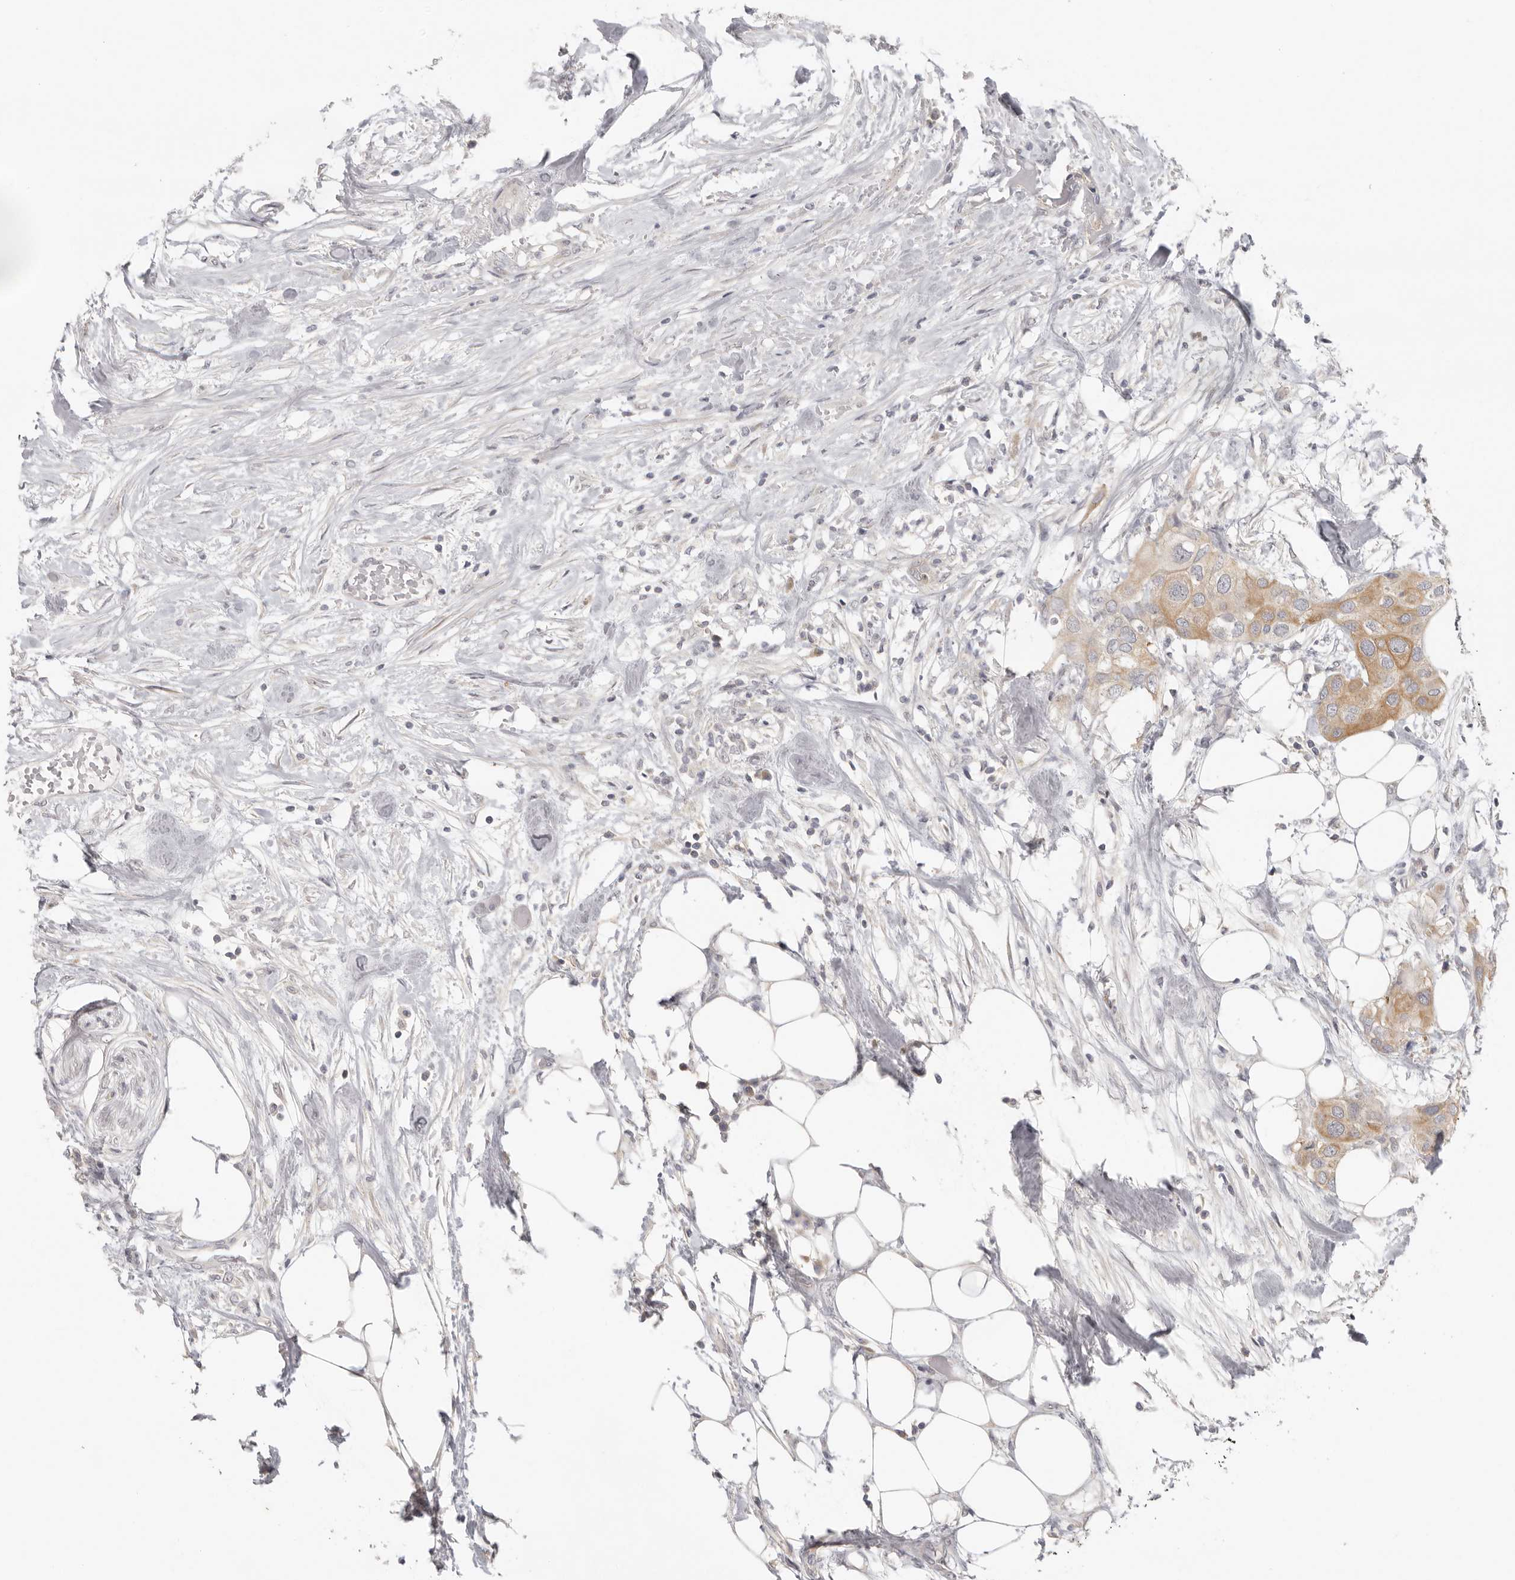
{"staining": {"intensity": "moderate", "quantity": "25%-75%", "location": "cytoplasmic/membranous"}, "tissue": "urothelial cancer", "cell_type": "Tumor cells", "image_type": "cancer", "snomed": [{"axis": "morphology", "description": "Urothelial carcinoma, High grade"}, {"axis": "topography", "description": "Urinary bladder"}], "caption": "Urothelial cancer stained for a protein (brown) displays moderate cytoplasmic/membranous positive expression in about 25%-75% of tumor cells.", "gene": "AHDC1", "patient": {"sex": "male", "age": 64}}